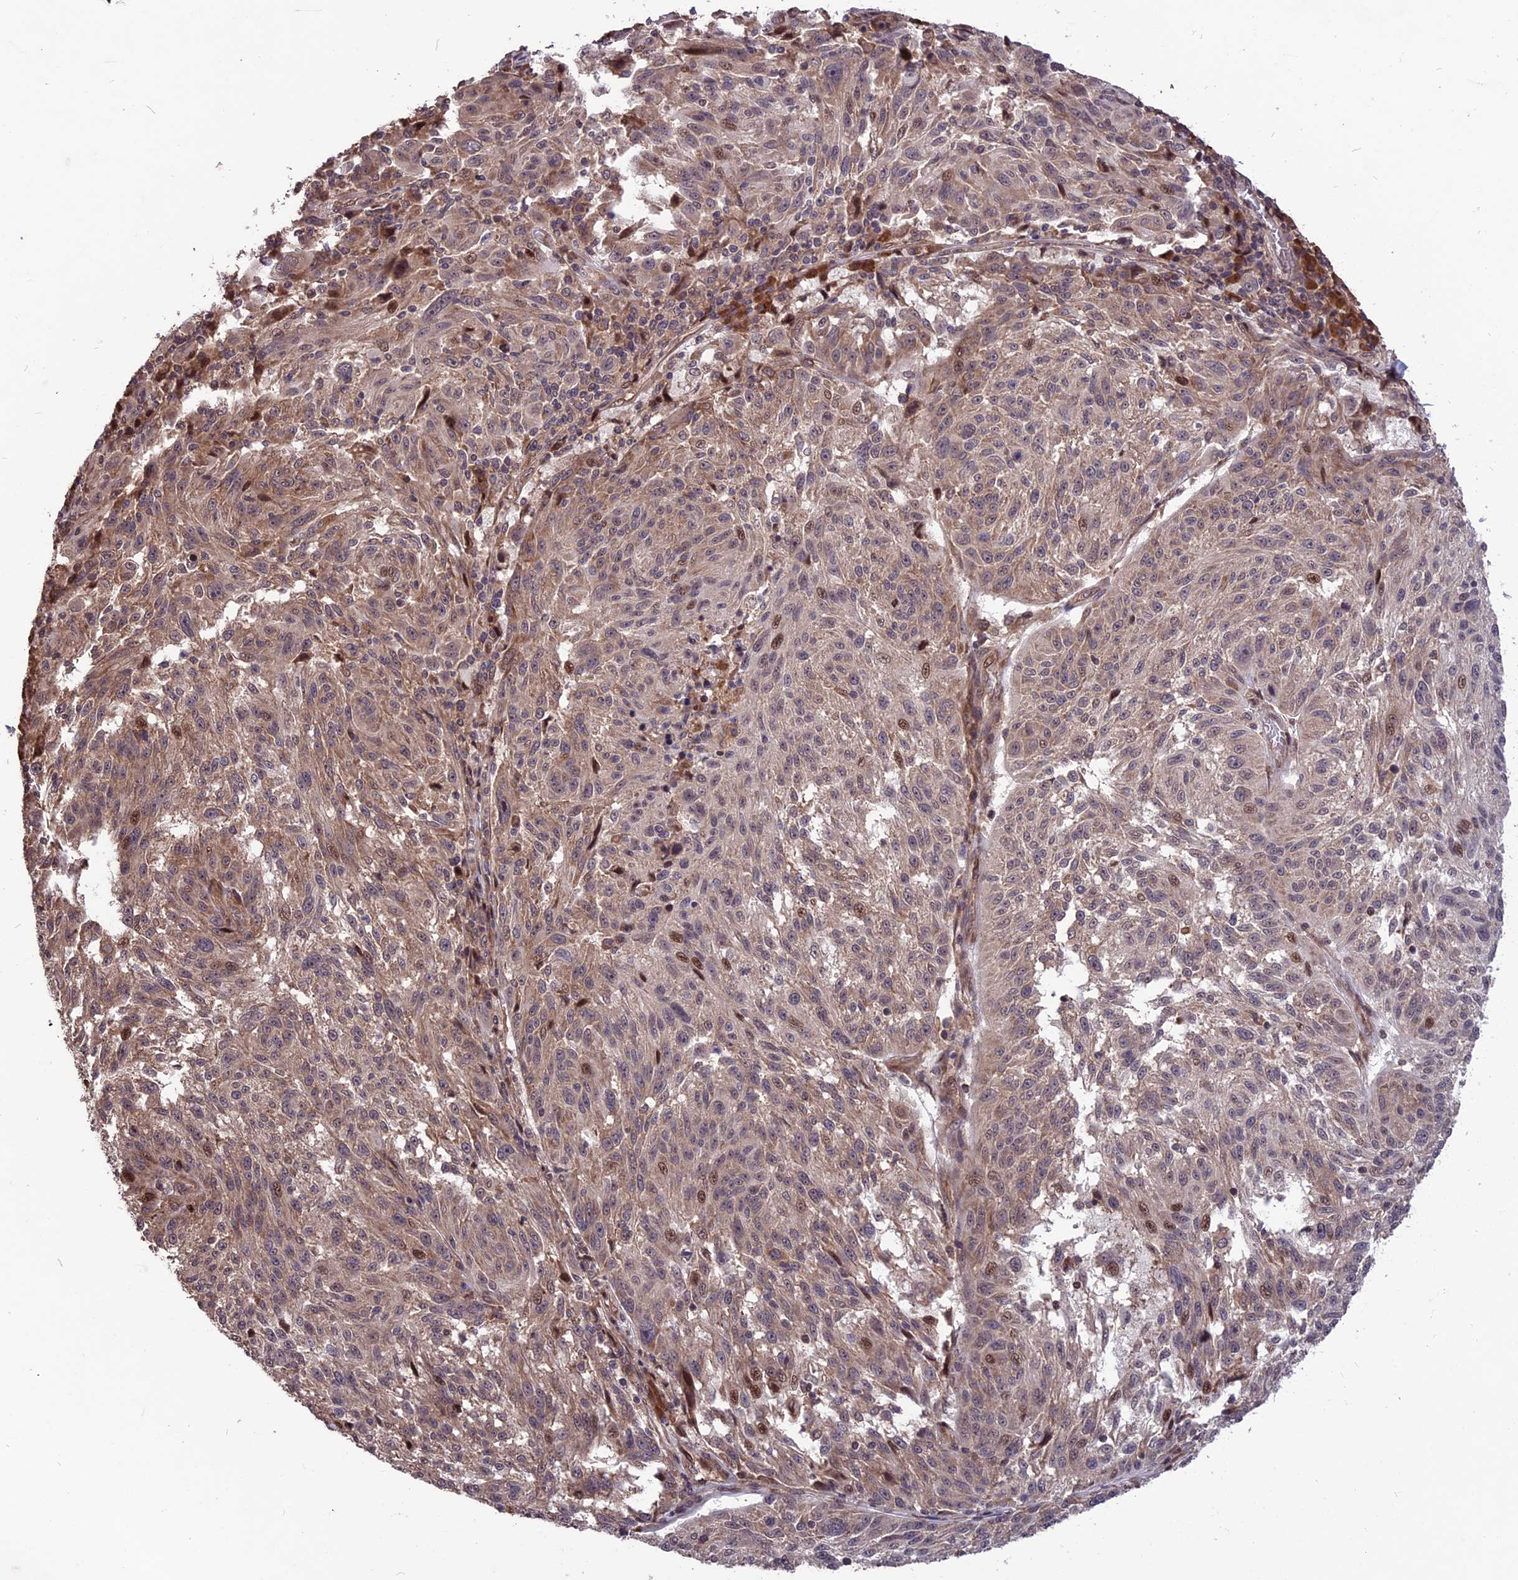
{"staining": {"intensity": "weak", "quantity": ">75%", "location": "cytoplasmic/membranous"}, "tissue": "melanoma", "cell_type": "Tumor cells", "image_type": "cancer", "snomed": [{"axis": "morphology", "description": "Malignant melanoma, NOS"}, {"axis": "topography", "description": "Skin"}], "caption": "Immunohistochemistry (DAB (3,3'-diaminobenzidine)) staining of human melanoma reveals weak cytoplasmic/membranous protein staining in about >75% of tumor cells.", "gene": "ZNF598", "patient": {"sex": "male", "age": 53}}